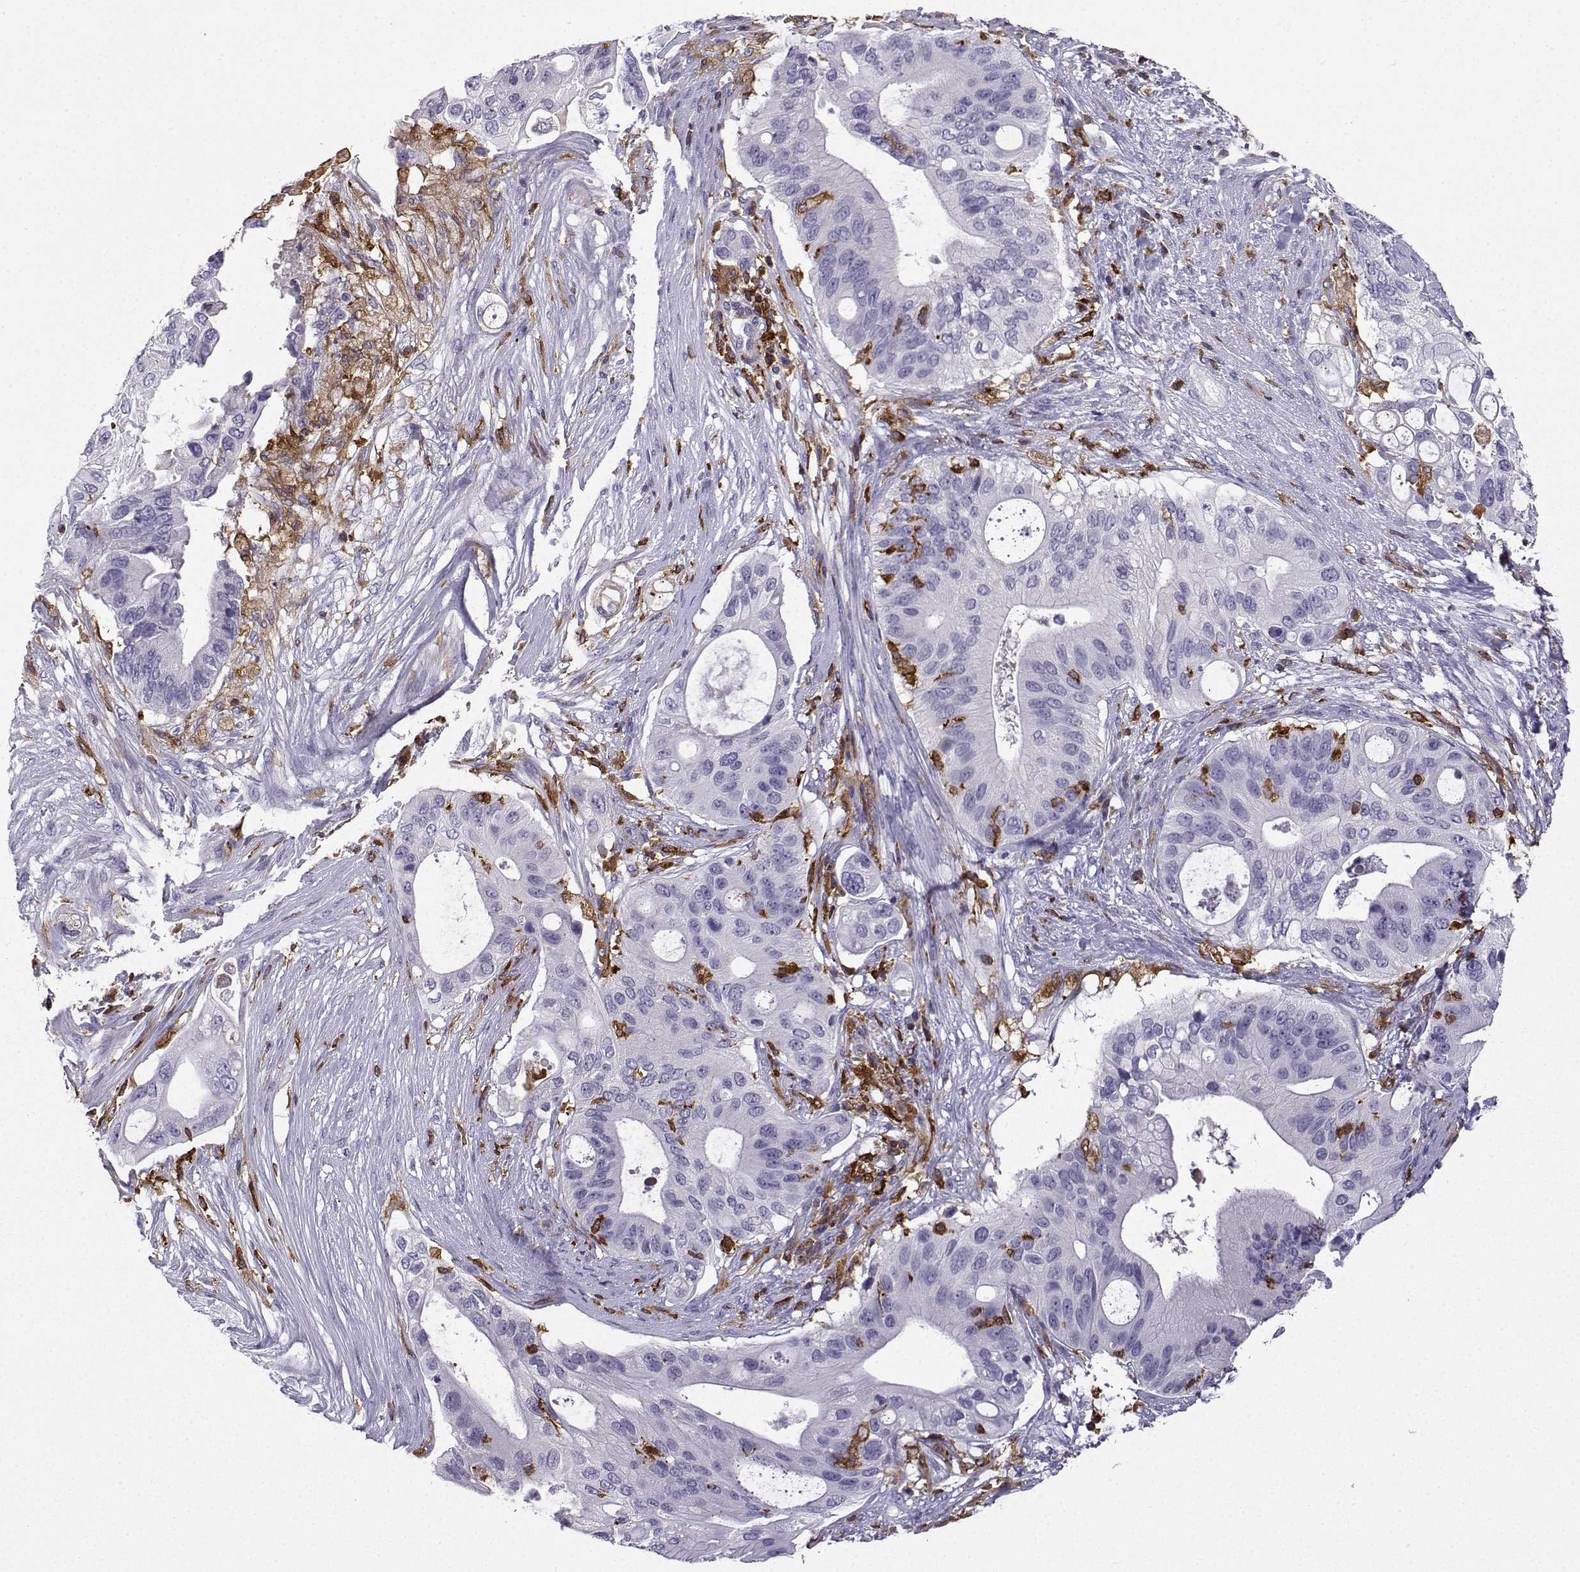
{"staining": {"intensity": "negative", "quantity": "none", "location": "none"}, "tissue": "pancreatic cancer", "cell_type": "Tumor cells", "image_type": "cancer", "snomed": [{"axis": "morphology", "description": "Adenocarcinoma, NOS"}, {"axis": "topography", "description": "Pancreas"}], "caption": "Pancreatic cancer (adenocarcinoma) was stained to show a protein in brown. There is no significant positivity in tumor cells. (Stains: DAB (3,3'-diaminobenzidine) IHC with hematoxylin counter stain, Microscopy: brightfield microscopy at high magnification).", "gene": "DOCK10", "patient": {"sex": "female", "age": 72}}